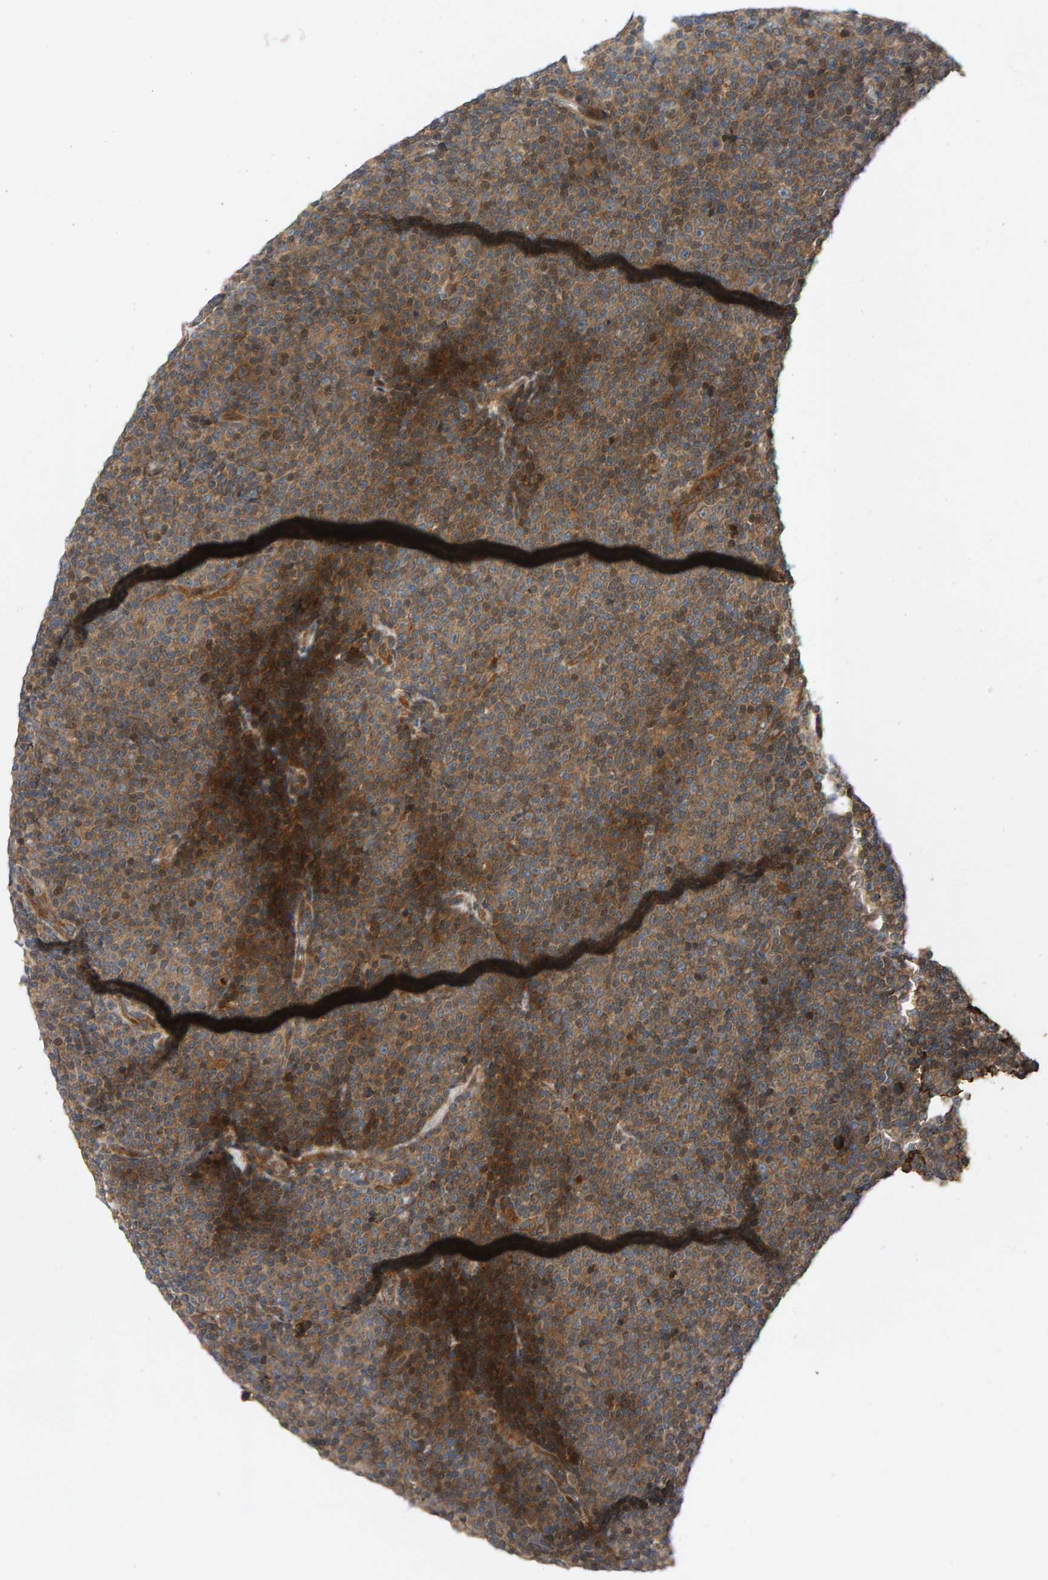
{"staining": {"intensity": "moderate", "quantity": ">75%", "location": "cytoplasmic/membranous"}, "tissue": "lymphoma", "cell_type": "Tumor cells", "image_type": "cancer", "snomed": [{"axis": "morphology", "description": "Malignant lymphoma, non-Hodgkin's type, Low grade"}, {"axis": "topography", "description": "Lymph node"}], "caption": "High-magnification brightfield microscopy of lymphoma stained with DAB (3,3'-diaminobenzidine) (brown) and counterstained with hematoxylin (blue). tumor cells exhibit moderate cytoplasmic/membranous positivity is appreciated in approximately>75% of cells.", "gene": "BAHCC1", "patient": {"sex": "female", "age": 67}}